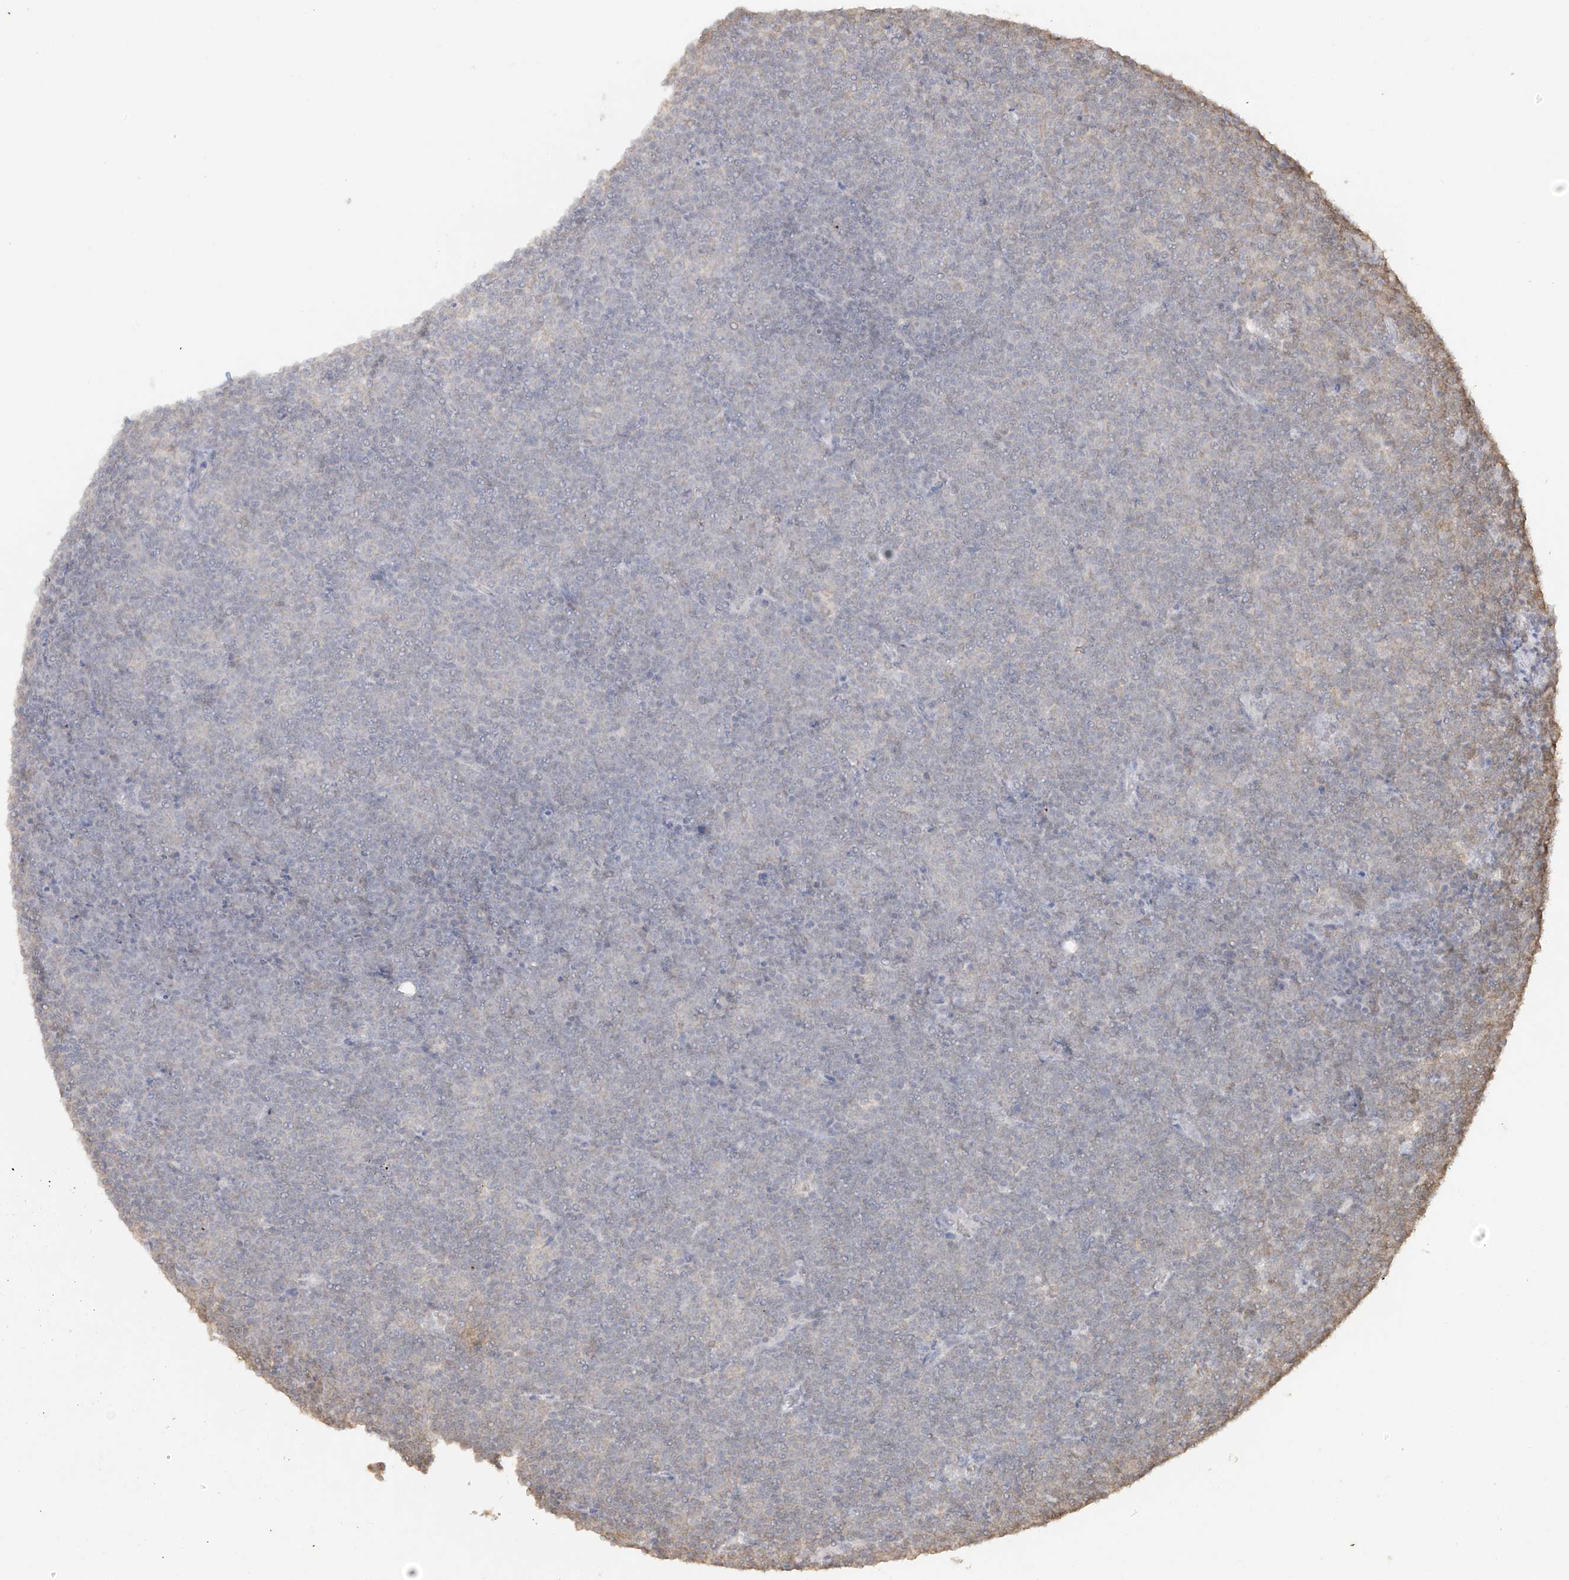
{"staining": {"intensity": "negative", "quantity": "none", "location": "none"}, "tissue": "lymphoma", "cell_type": "Tumor cells", "image_type": "cancer", "snomed": [{"axis": "morphology", "description": "Malignant lymphoma, non-Hodgkin's type, Low grade"}, {"axis": "topography", "description": "Lymph node"}], "caption": "DAB immunohistochemical staining of human malignant lymphoma, non-Hodgkin's type (low-grade) reveals no significant staining in tumor cells.", "gene": "TIGAR", "patient": {"sex": "female", "age": 67}}